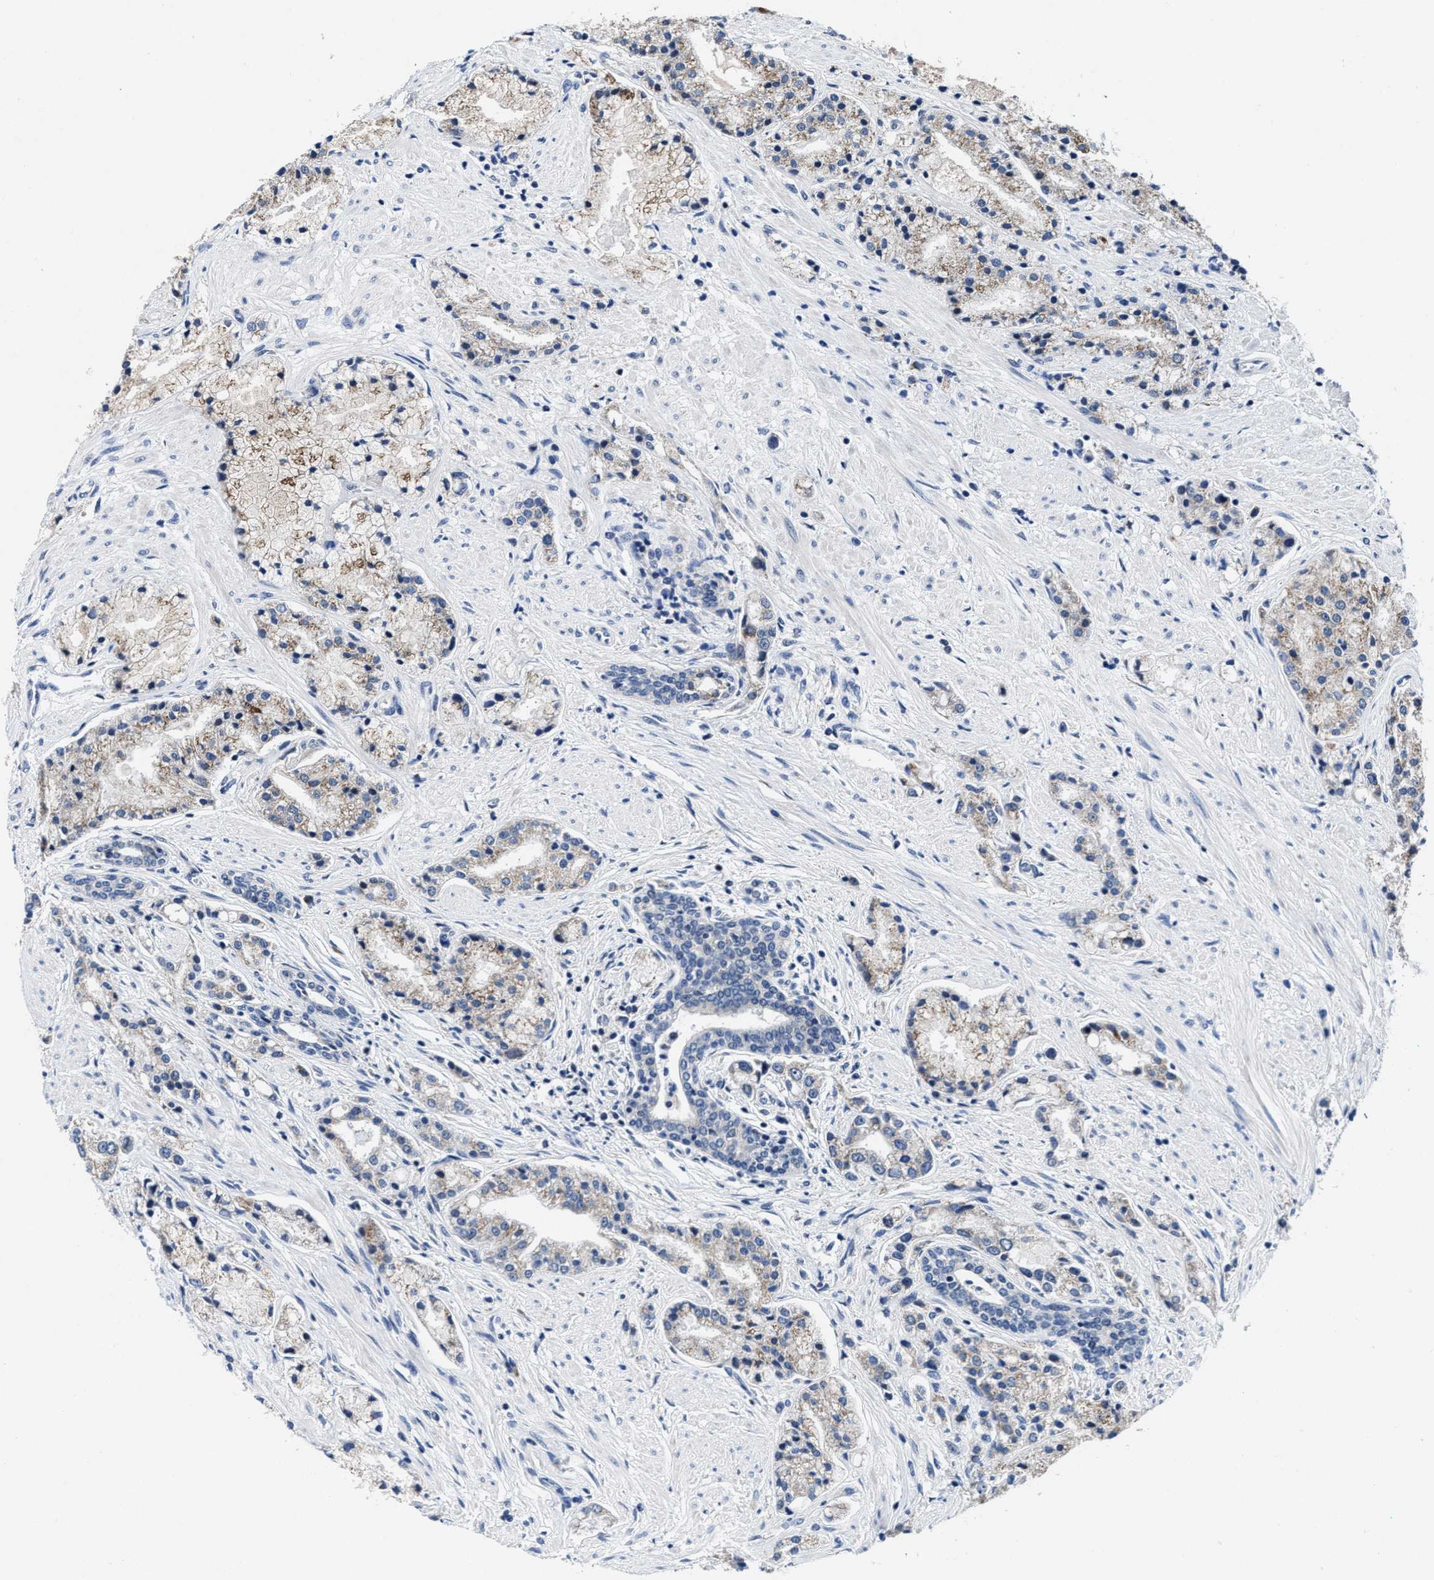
{"staining": {"intensity": "weak", "quantity": "<25%", "location": "cytoplasmic/membranous"}, "tissue": "prostate cancer", "cell_type": "Tumor cells", "image_type": "cancer", "snomed": [{"axis": "morphology", "description": "Adenocarcinoma, High grade"}, {"axis": "topography", "description": "Prostate"}], "caption": "DAB (3,3'-diaminobenzidine) immunohistochemical staining of adenocarcinoma (high-grade) (prostate) demonstrates no significant expression in tumor cells. (Brightfield microscopy of DAB (3,3'-diaminobenzidine) immunohistochemistry at high magnification).", "gene": "TMEM53", "patient": {"sex": "male", "age": 50}}